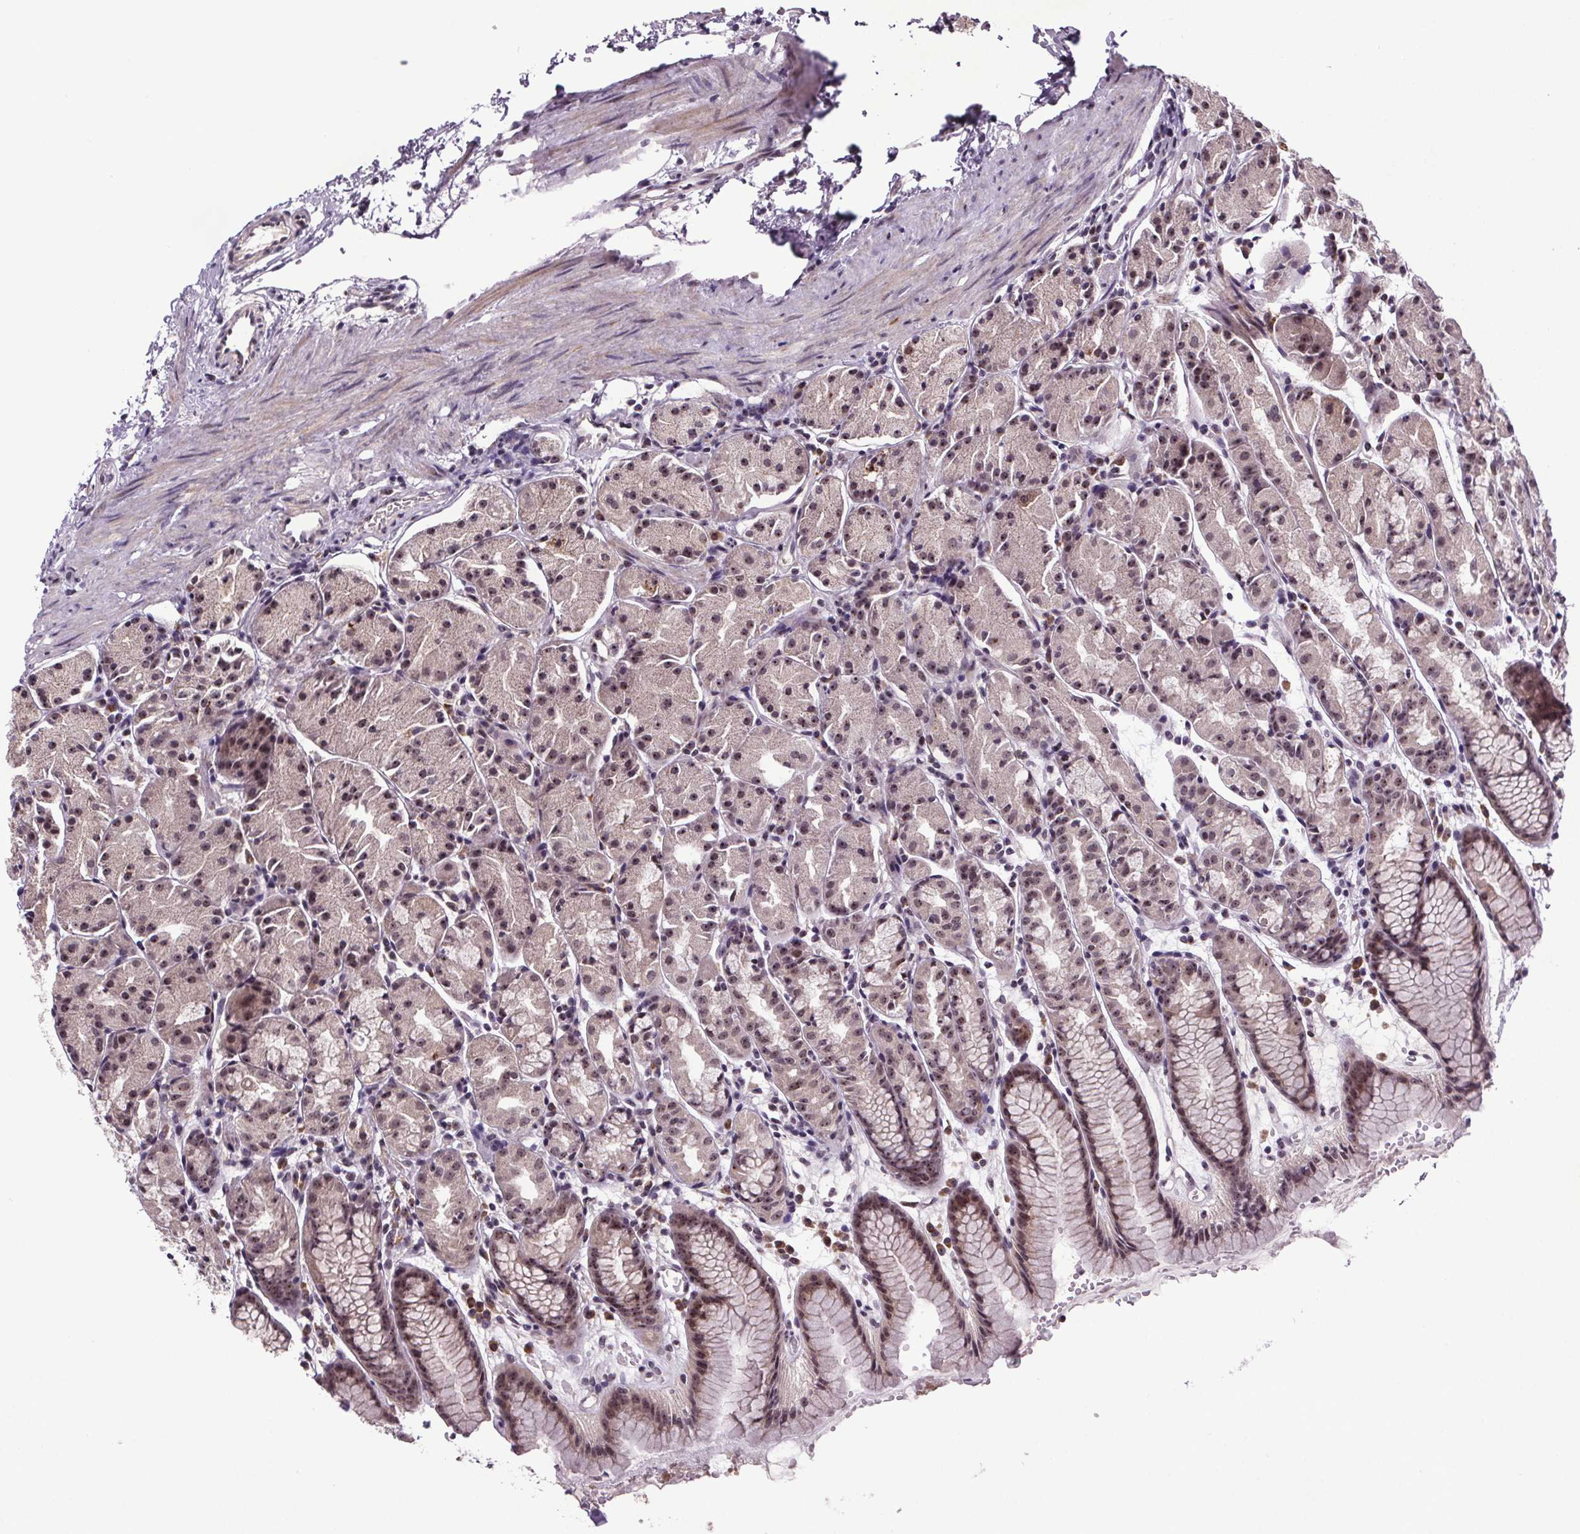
{"staining": {"intensity": "moderate", "quantity": "25%-75%", "location": "nuclear"}, "tissue": "stomach", "cell_type": "Glandular cells", "image_type": "normal", "snomed": [{"axis": "morphology", "description": "Normal tissue, NOS"}, {"axis": "topography", "description": "Stomach, upper"}], "caption": "There is medium levels of moderate nuclear expression in glandular cells of benign stomach, as demonstrated by immunohistochemical staining (brown color).", "gene": "ATMIN", "patient": {"sex": "male", "age": 47}}